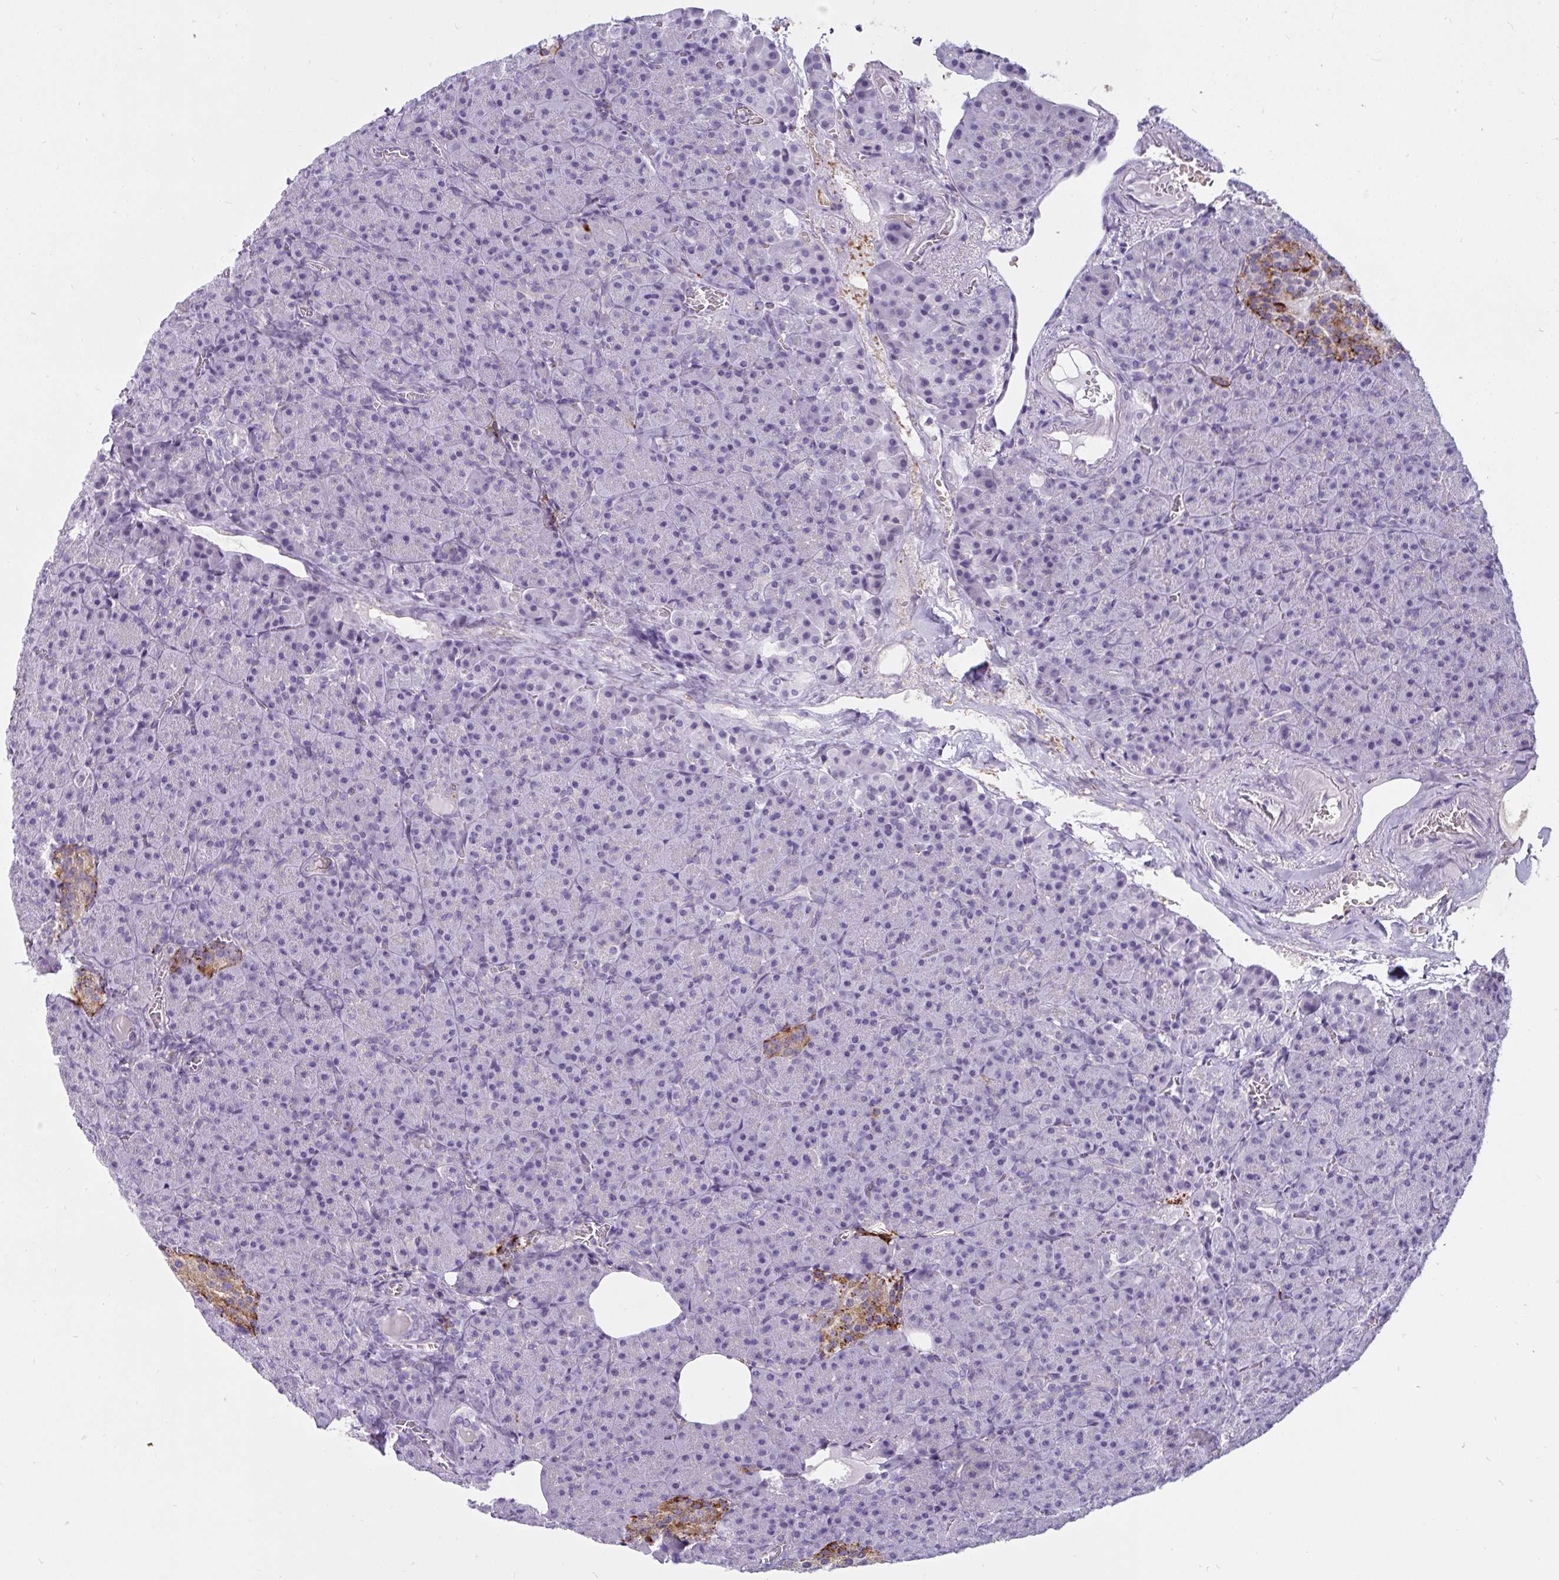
{"staining": {"intensity": "negative", "quantity": "none", "location": "none"}, "tissue": "pancreas", "cell_type": "Exocrine glandular cells", "image_type": "normal", "snomed": [{"axis": "morphology", "description": "Normal tissue, NOS"}, {"axis": "topography", "description": "Pancreas"}], "caption": "IHC micrograph of benign pancreas: pancreas stained with DAB (3,3'-diaminobenzidine) demonstrates no significant protein staining in exocrine glandular cells. Brightfield microscopy of immunohistochemistry stained with DAB (3,3'-diaminobenzidine) (brown) and hematoxylin (blue), captured at high magnification.", "gene": "CTSZ", "patient": {"sex": "female", "age": 74}}